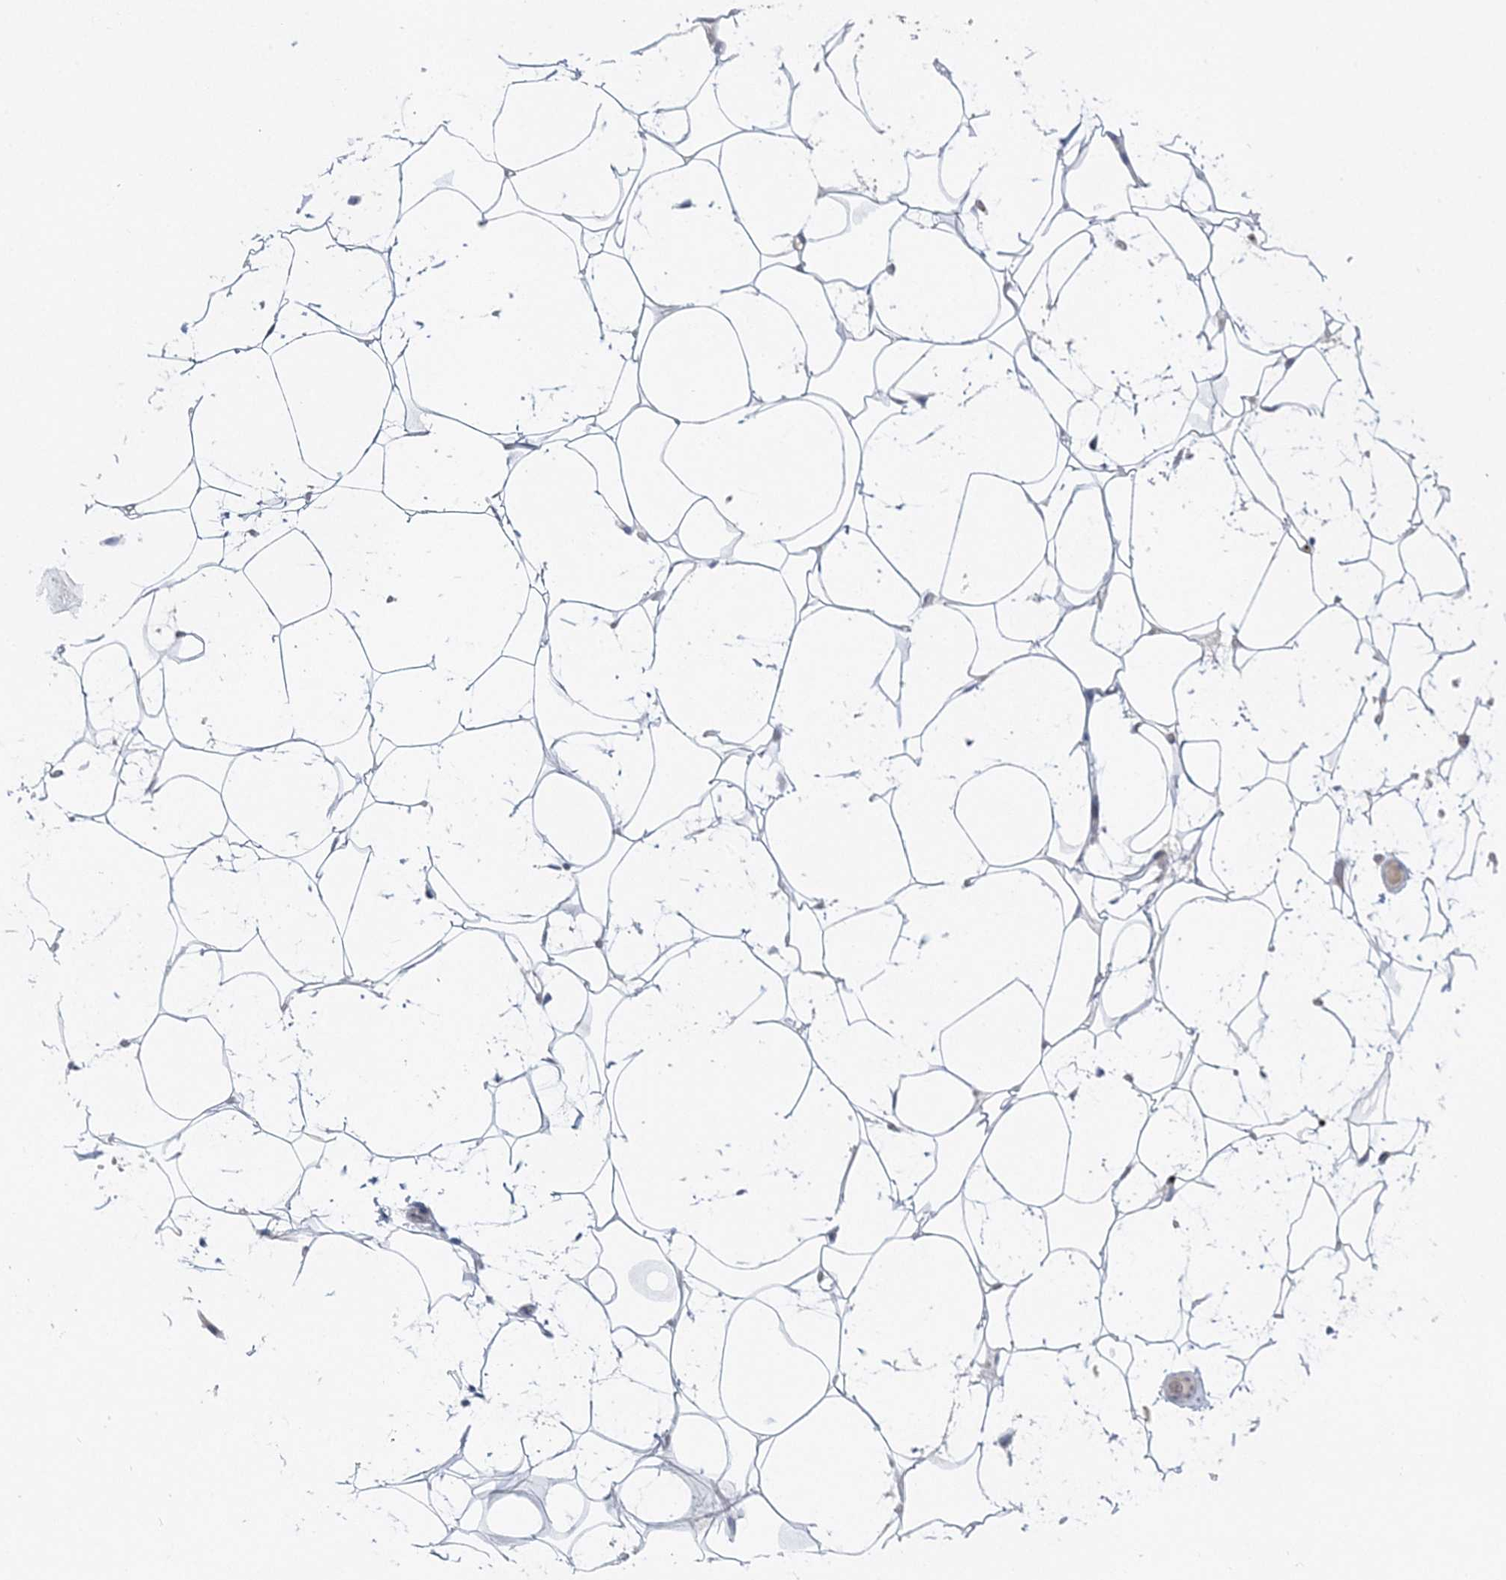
{"staining": {"intensity": "negative", "quantity": "none", "location": "none"}, "tissue": "adipose tissue", "cell_type": "Adipocytes", "image_type": "normal", "snomed": [{"axis": "morphology", "description": "Normal tissue, NOS"}, {"axis": "topography", "description": "Breast"}], "caption": "The micrograph reveals no significant expression in adipocytes of adipose tissue.", "gene": "MYOZ2", "patient": {"sex": "female", "age": 26}}